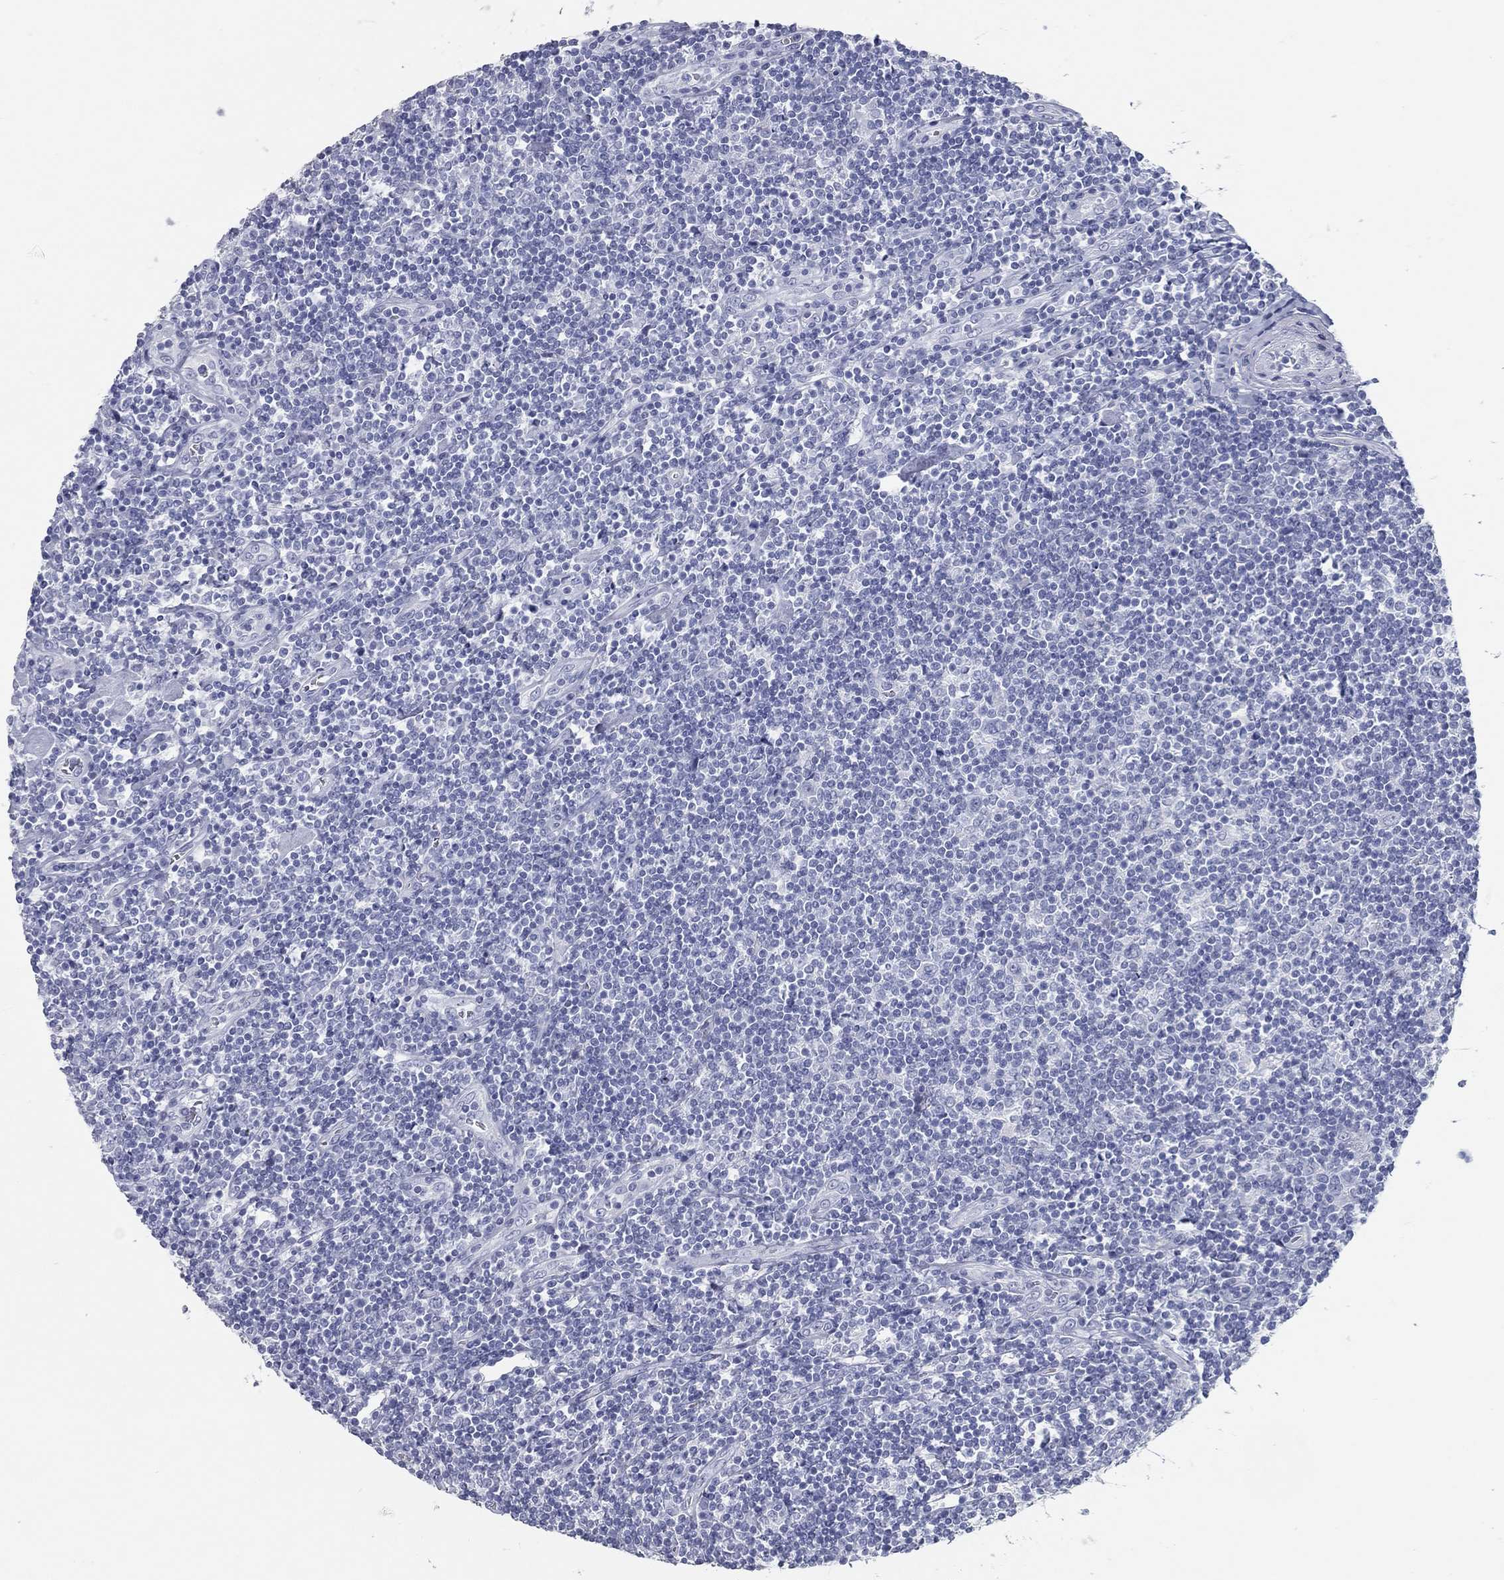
{"staining": {"intensity": "negative", "quantity": "none", "location": "none"}, "tissue": "lymphoma", "cell_type": "Tumor cells", "image_type": "cancer", "snomed": [{"axis": "morphology", "description": "Hodgkin's disease, NOS"}, {"axis": "topography", "description": "Lymph node"}], "caption": "A high-resolution micrograph shows IHC staining of Hodgkin's disease, which reveals no significant staining in tumor cells.", "gene": "TAC1", "patient": {"sex": "male", "age": 40}}